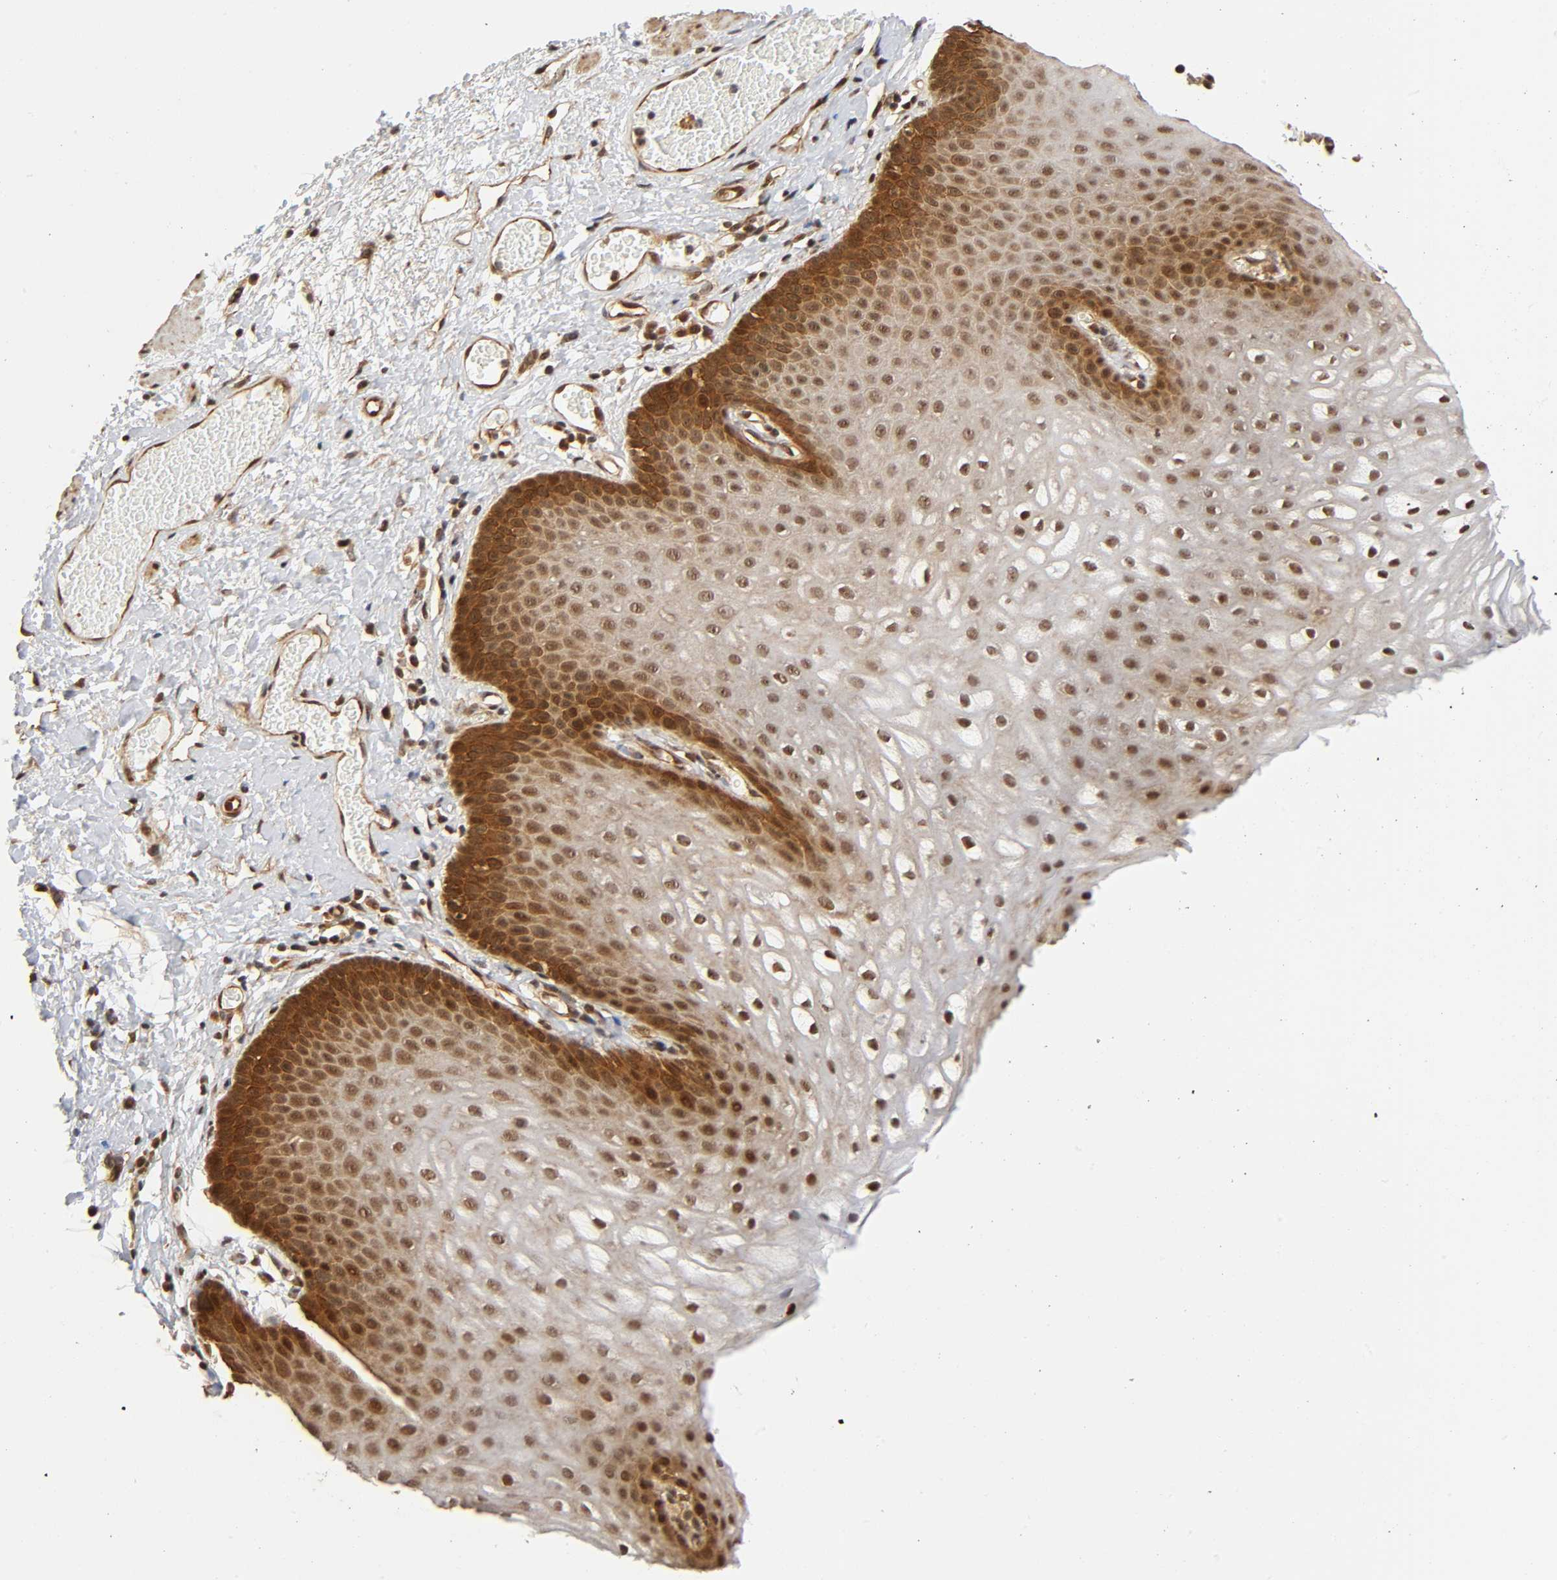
{"staining": {"intensity": "moderate", "quantity": ">75%", "location": "cytoplasmic/membranous,nuclear"}, "tissue": "skin", "cell_type": "Epidermal cells", "image_type": "normal", "snomed": [{"axis": "morphology", "description": "Normal tissue, NOS"}, {"axis": "morphology", "description": "Hemorrhoids"}, {"axis": "morphology", "description": "Inflammation, NOS"}, {"axis": "topography", "description": "Anal"}], "caption": "About >75% of epidermal cells in normal skin display moderate cytoplasmic/membranous,nuclear protein staining as visualized by brown immunohistochemical staining.", "gene": "IQCJ", "patient": {"sex": "male", "age": 60}}